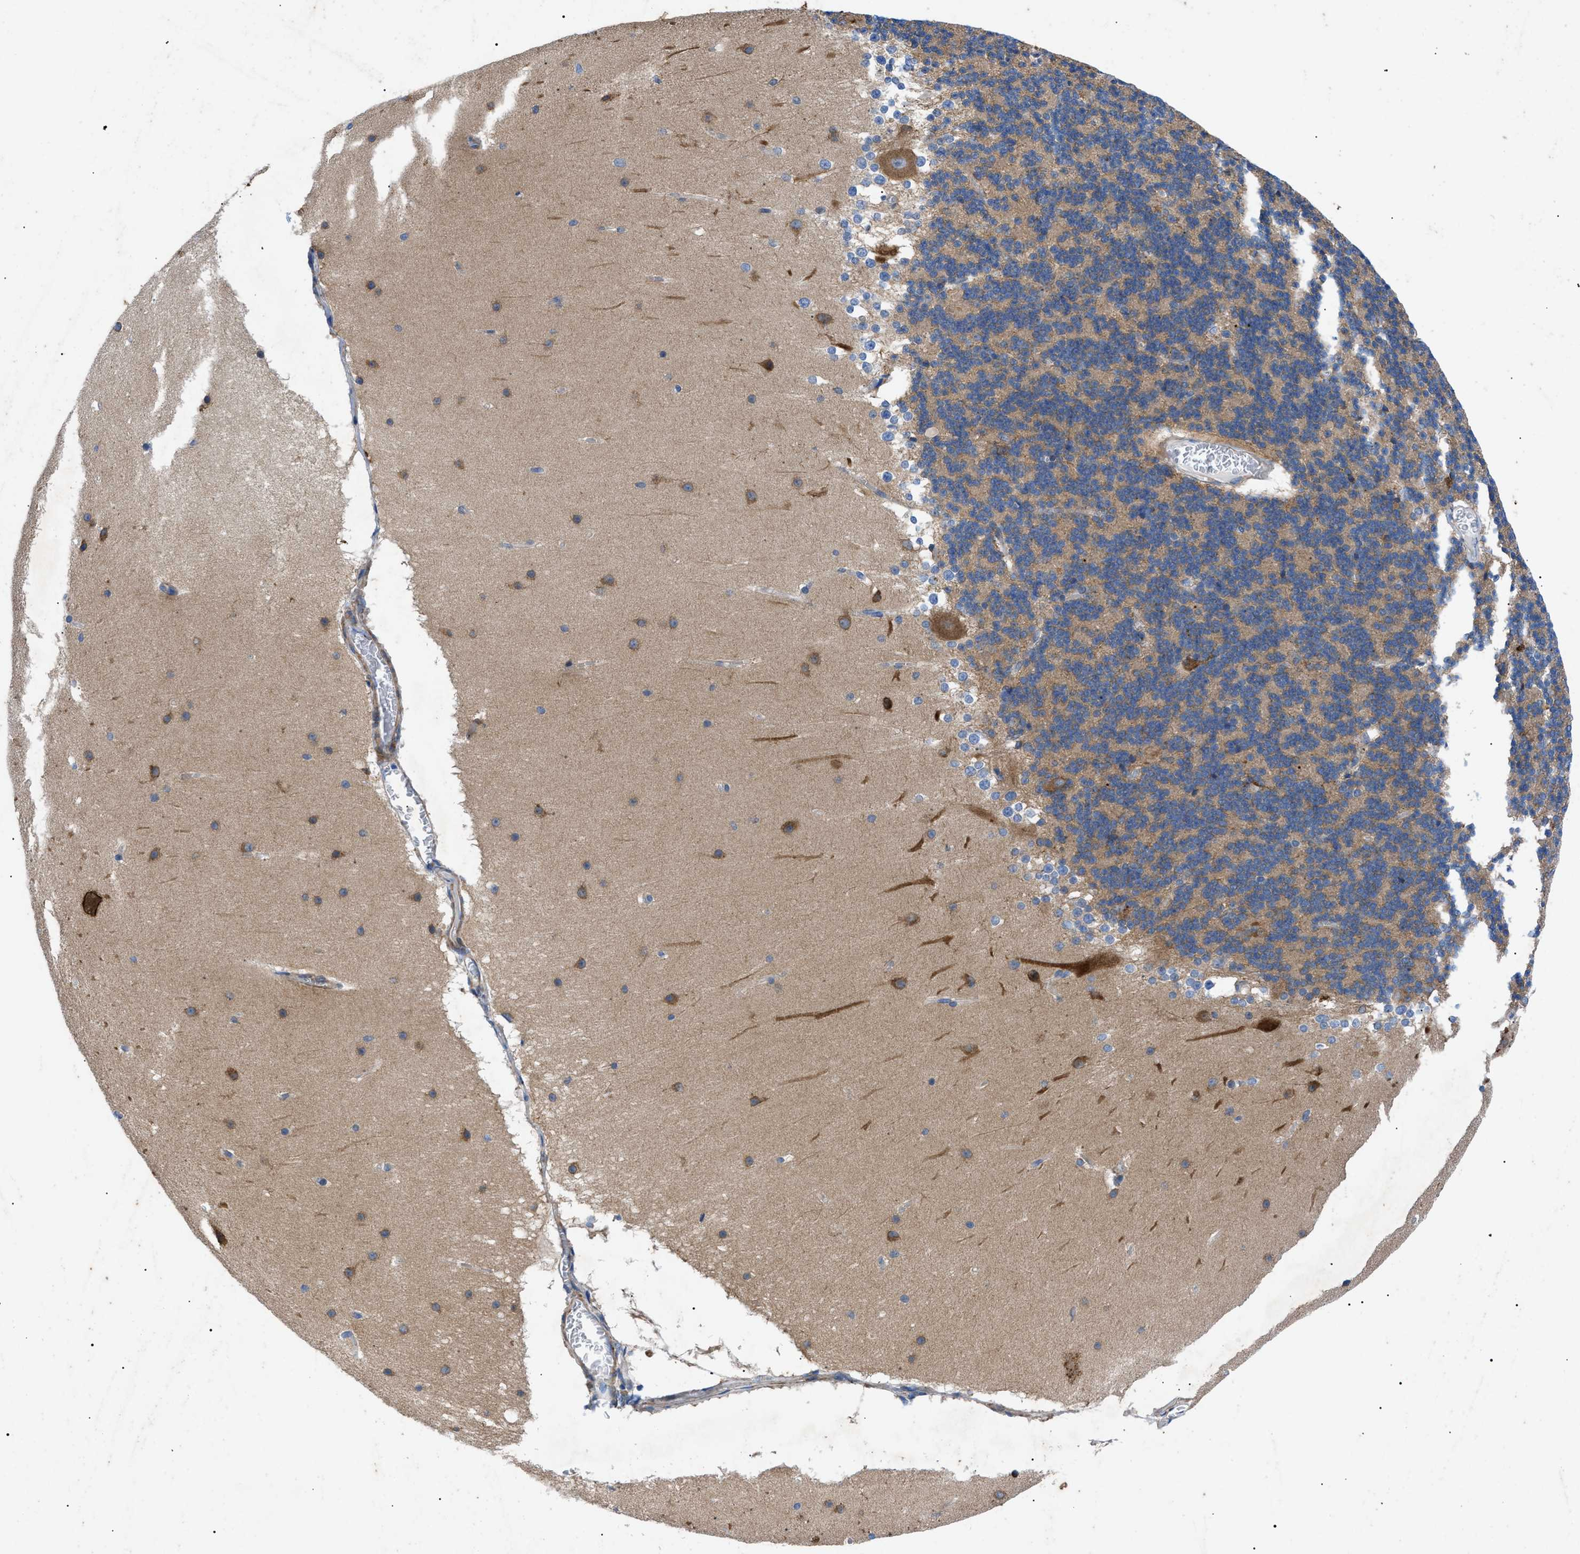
{"staining": {"intensity": "moderate", "quantity": ">75%", "location": "cytoplasmic/membranous"}, "tissue": "cerebellum", "cell_type": "Cells in granular layer", "image_type": "normal", "snomed": [{"axis": "morphology", "description": "Normal tissue, NOS"}, {"axis": "topography", "description": "Cerebellum"}], "caption": "Immunohistochemistry (IHC) micrograph of normal cerebellum stained for a protein (brown), which shows medium levels of moderate cytoplasmic/membranous expression in about >75% of cells in granular layer.", "gene": "HSPB8", "patient": {"sex": "female", "age": 19}}